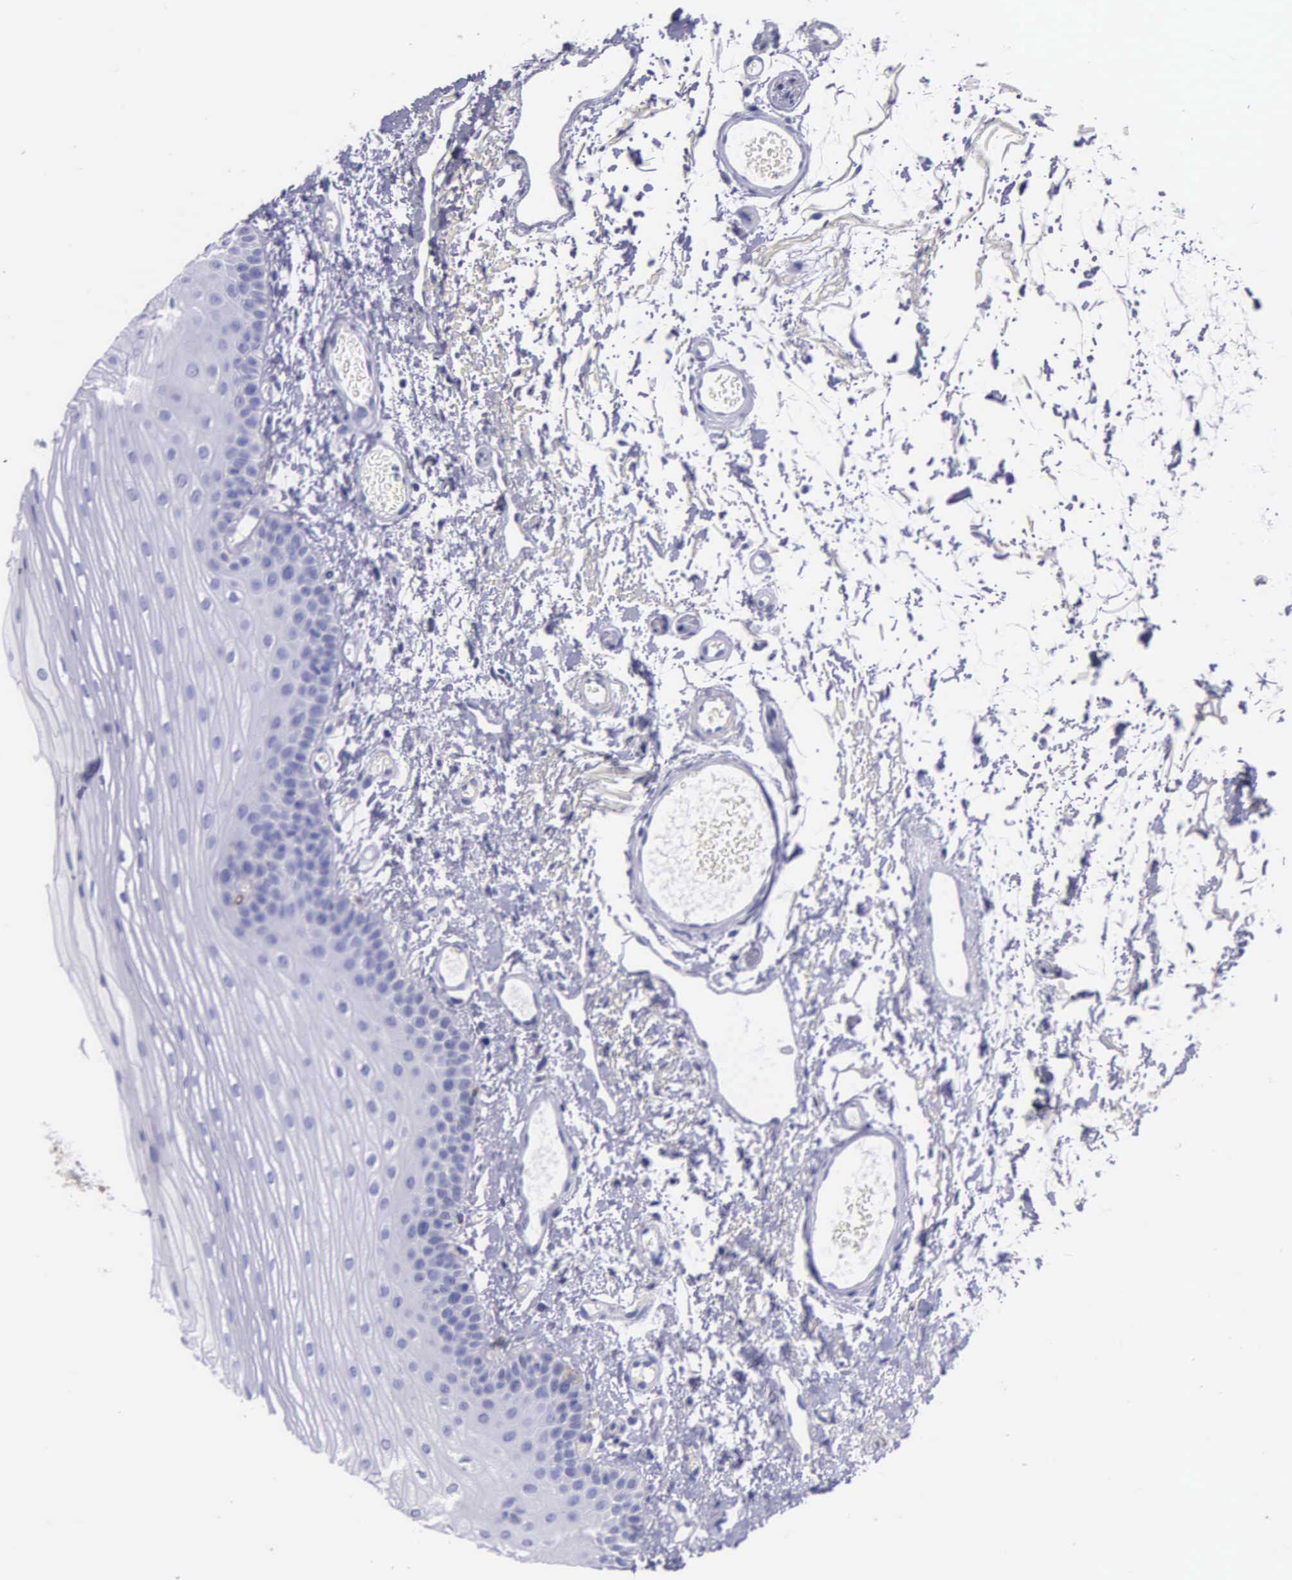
{"staining": {"intensity": "negative", "quantity": "none", "location": "none"}, "tissue": "oral mucosa", "cell_type": "Squamous epithelial cells", "image_type": "normal", "snomed": [{"axis": "morphology", "description": "Normal tissue, NOS"}, {"axis": "topography", "description": "Oral tissue"}], "caption": "DAB (3,3'-diaminobenzidine) immunohistochemical staining of benign oral mucosa exhibits no significant staining in squamous epithelial cells. The staining was performed using DAB to visualize the protein expression in brown, while the nuclei were stained in blue with hematoxylin (Magnification: 20x).", "gene": "GSTT2B", "patient": {"sex": "male", "age": 52}}